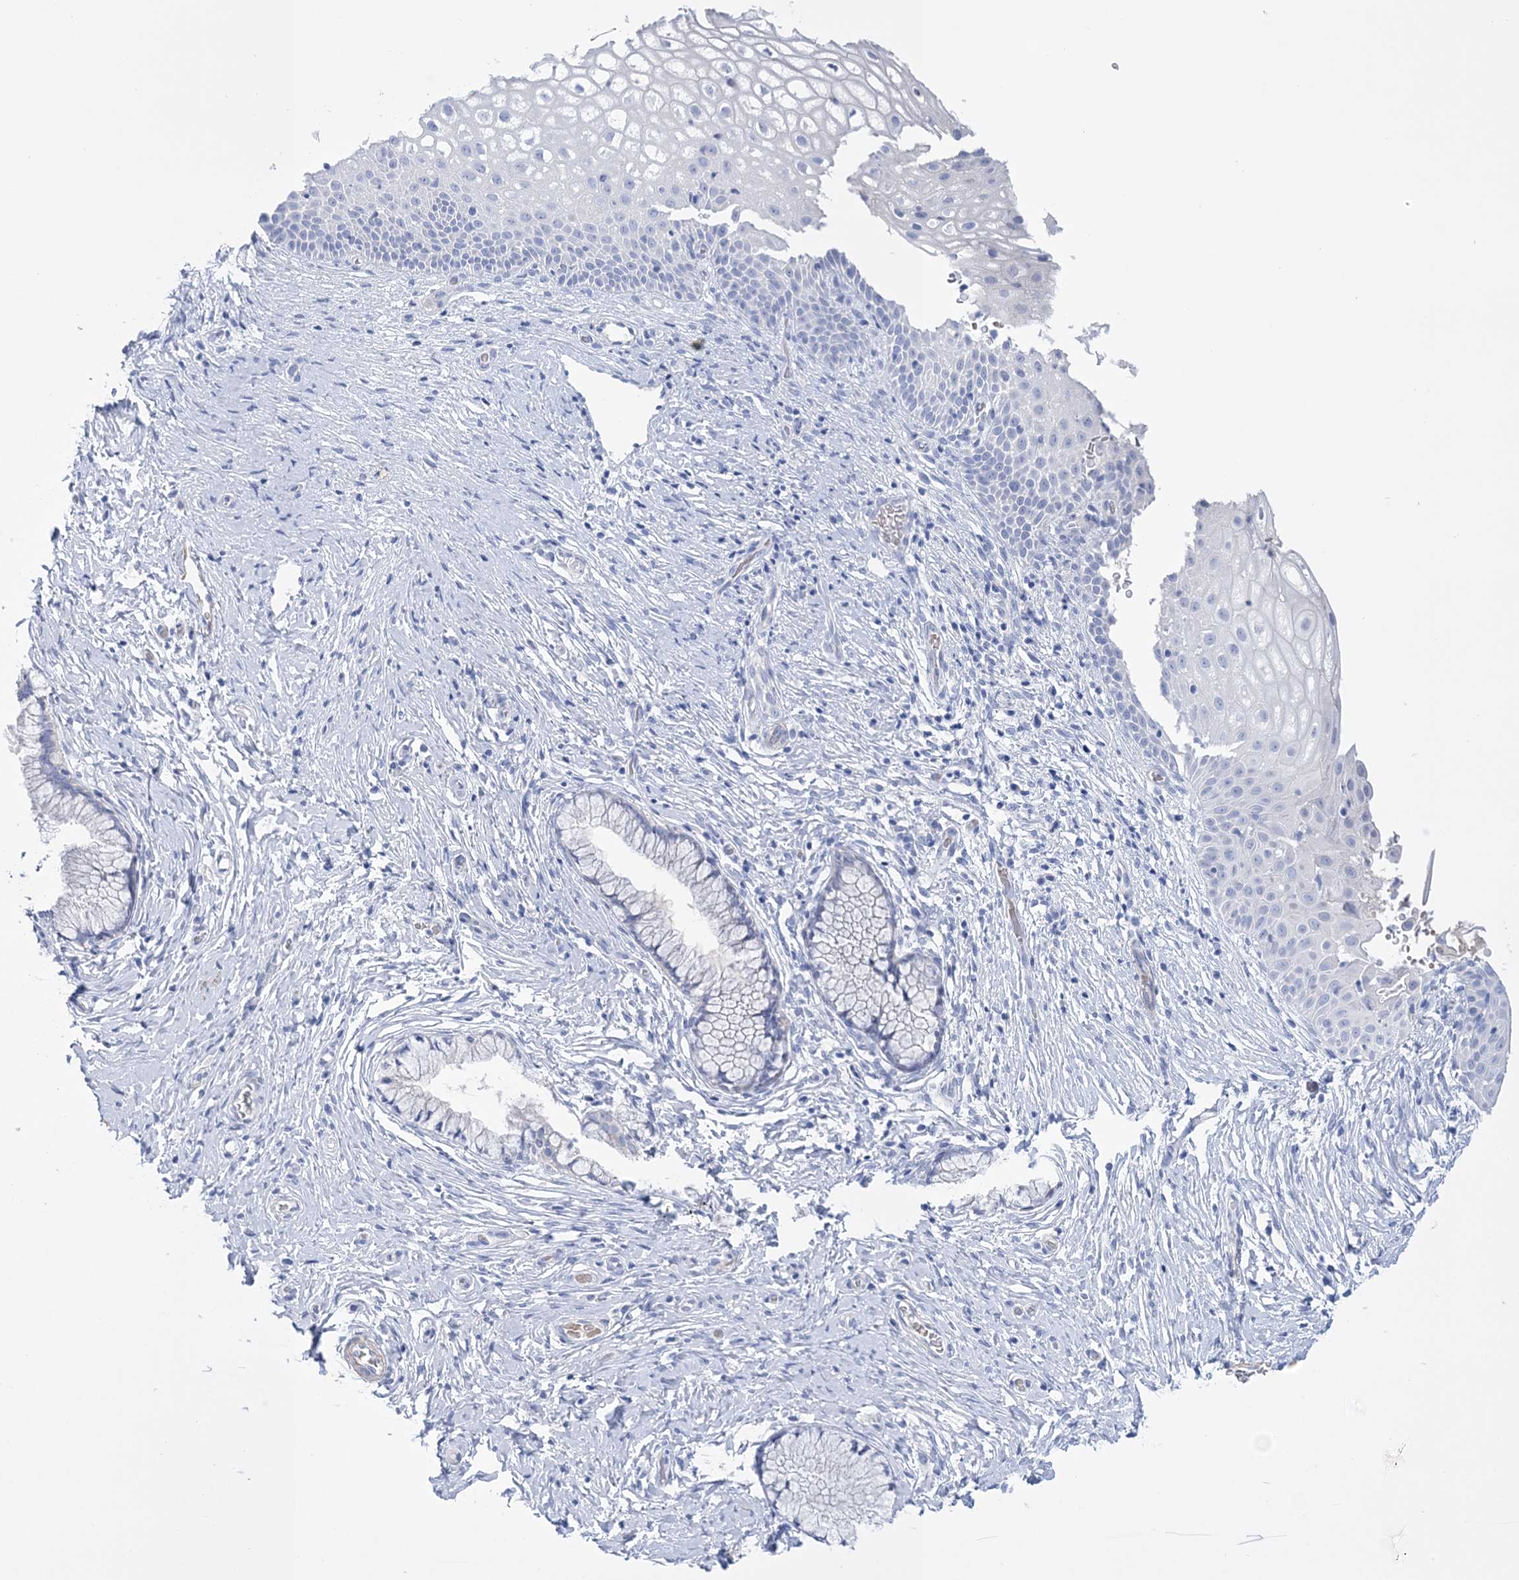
{"staining": {"intensity": "negative", "quantity": "none", "location": "none"}, "tissue": "cervix", "cell_type": "Glandular cells", "image_type": "normal", "snomed": [{"axis": "morphology", "description": "Normal tissue, NOS"}, {"axis": "topography", "description": "Cervix"}], "caption": "IHC of unremarkable cervix demonstrates no expression in glandular cells.", "gene": "WDR74", "patient": {"sex": "female", "age": 33}}